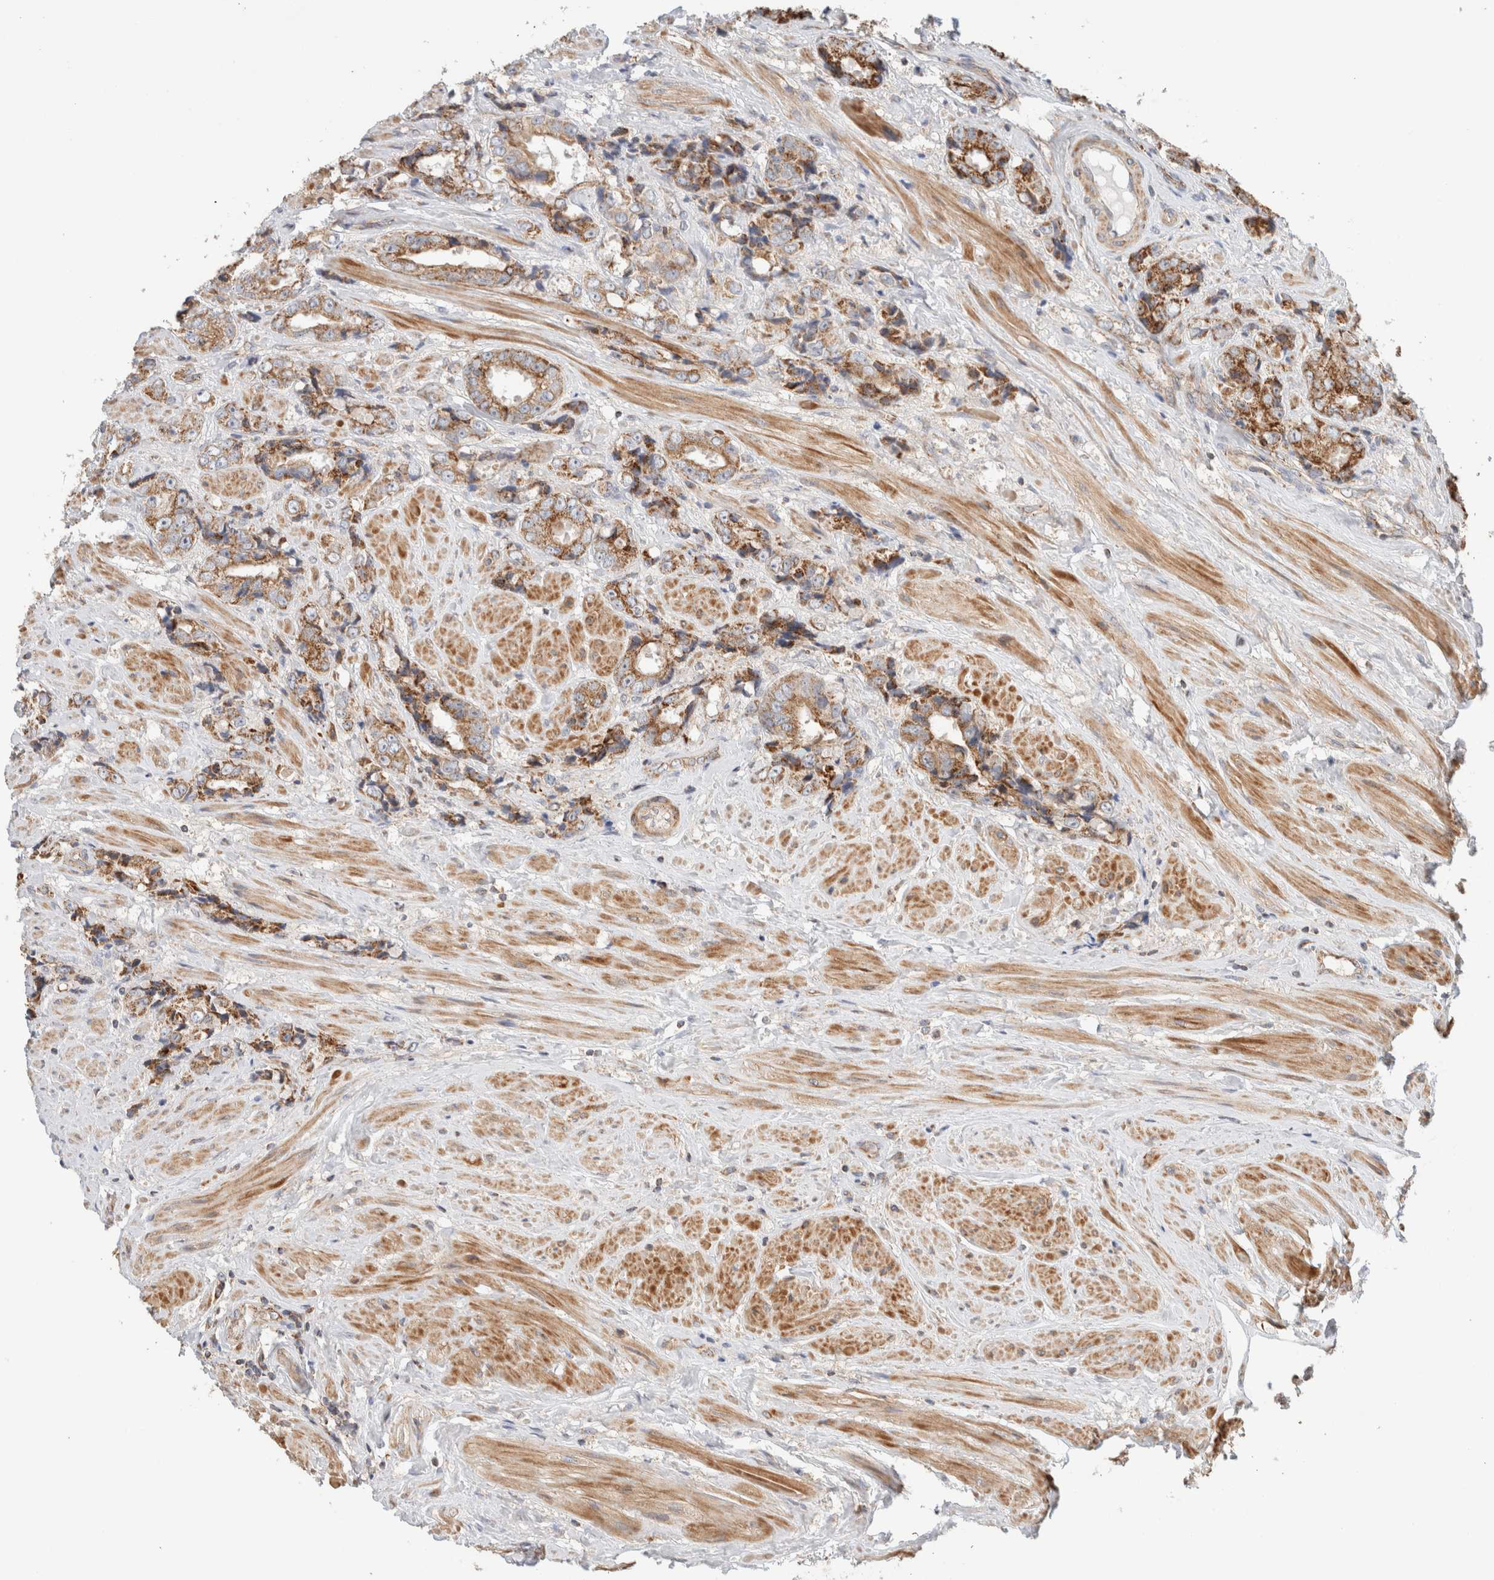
{"staining": {"intensity": "strong", "quantity": "25%-75%", "location": "cytoplasmic/membranous"}, "tissue": "prostate cancer", "cell_type": "Tumor cells", "image_type": "cancer", "snomed": [{"axis": "morphology", "description": "Adenocarcinoma, High grade"}, {"axis": "topography", "description": "Prostate"}], "caption": "DAB (3,3'-diaminobenzidine) immunohistochemical staining of high-grade adenocarcinoma (prostate) demonstrates strong cytoplasmic/membranous protein staining in about 25%-75% of tumor cells.", "gene": "MRM3", "patient": {"sex": "male", "age": 61}}